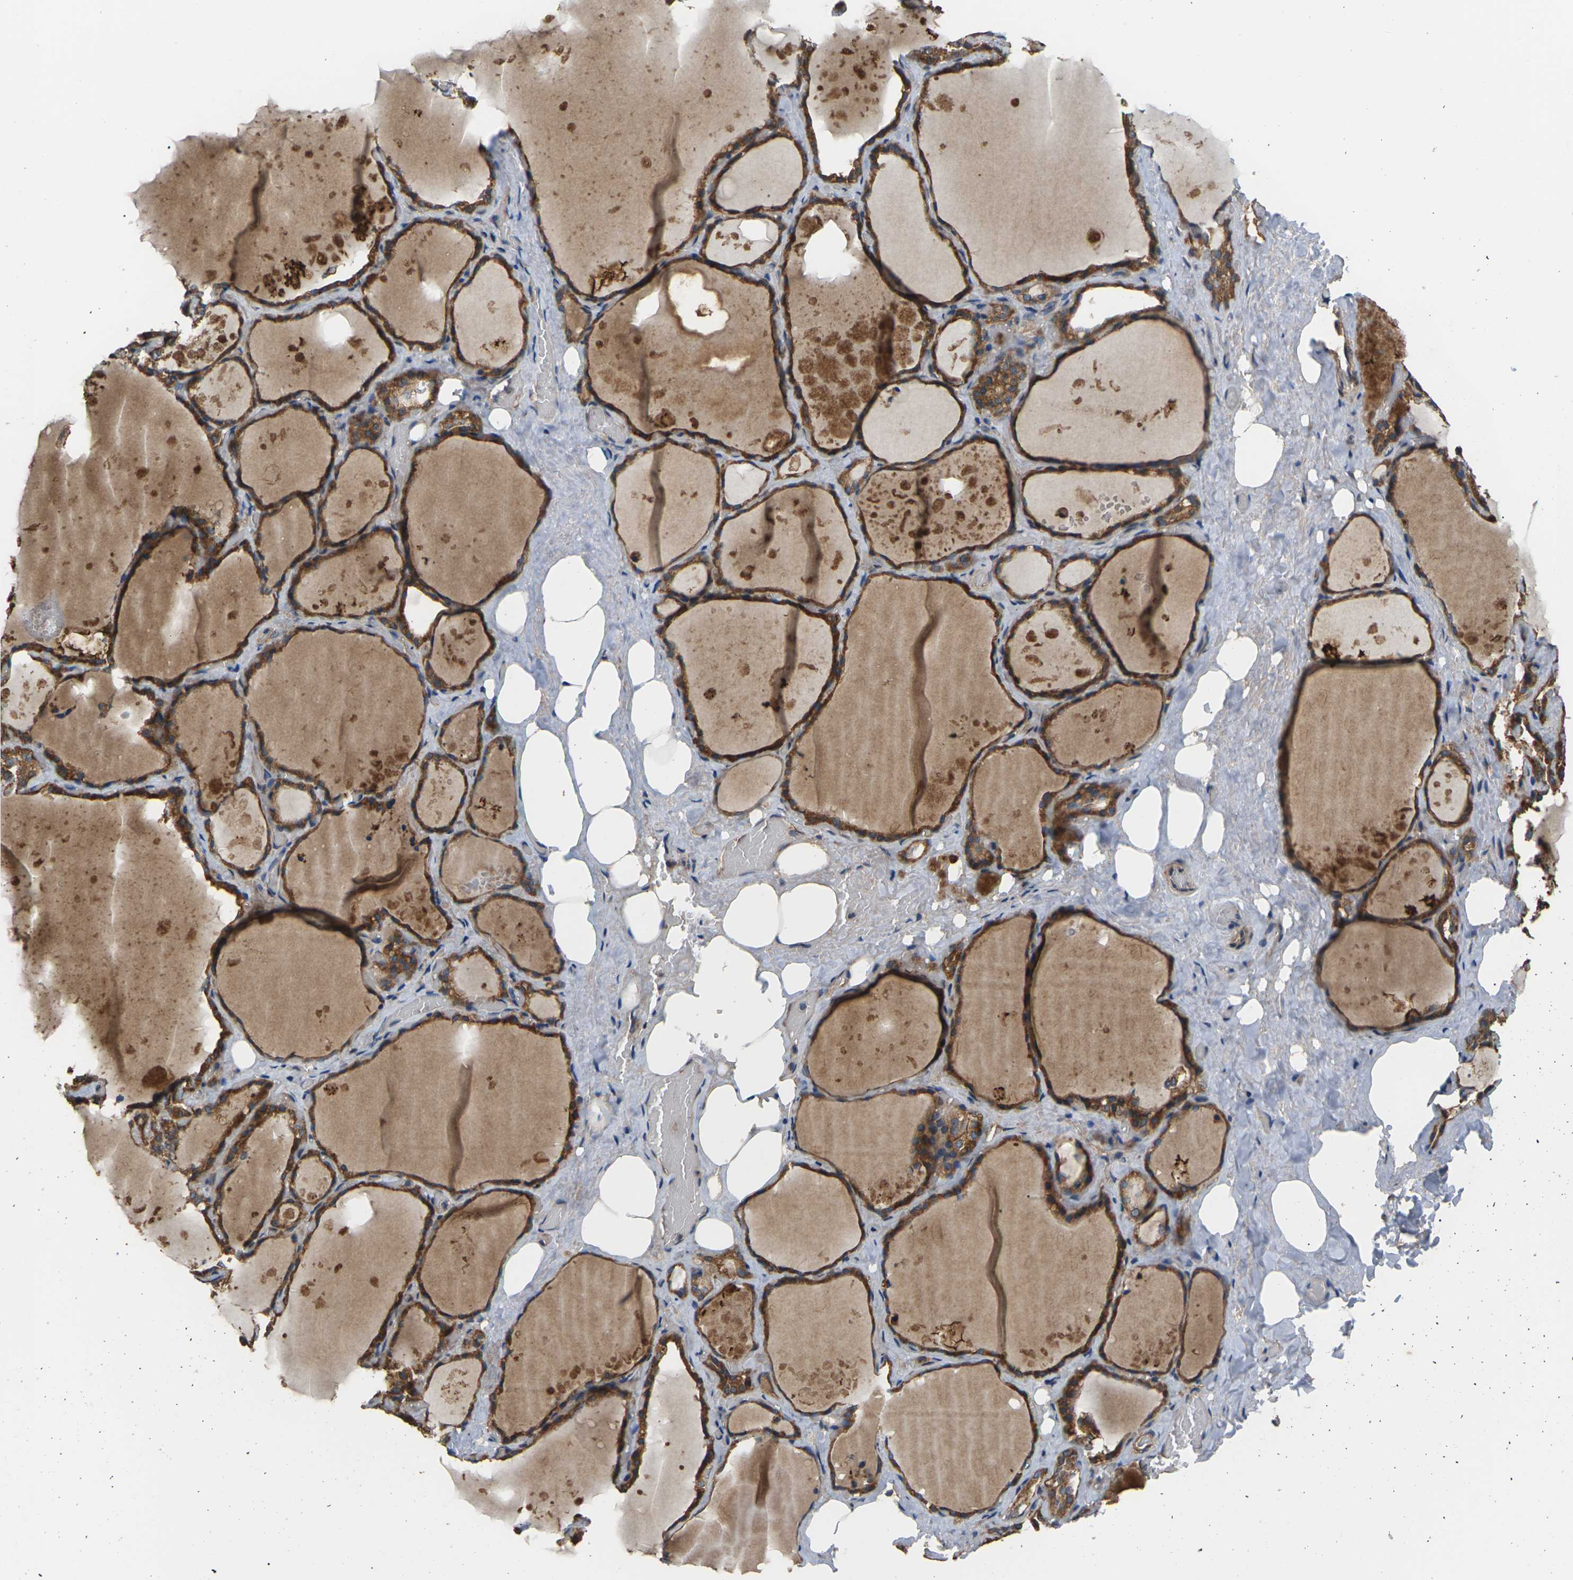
{"staining": {"intensity": "moderate", "quantity": ">75%", "location": "cytoplasmic/membranous"}, "tissue": "thyroid gland", "cell_type": "Glandular cells", "image_type": "normal", "snomed": [{"axis": "morphology", "description": "Normal tissue, NOS"}, {"axis": "topography", "description": "Thyroid gland"}], "caption": "This image displays normal thyroid gland stained with IHC to label a protein in brown. The cytoplasmic/membranous of glandular cells show moderate positivity for the protein. Nuclei are counter-stained blue.", "gene": "NRAS", "patient": {"sex": "male", "age": 61}}